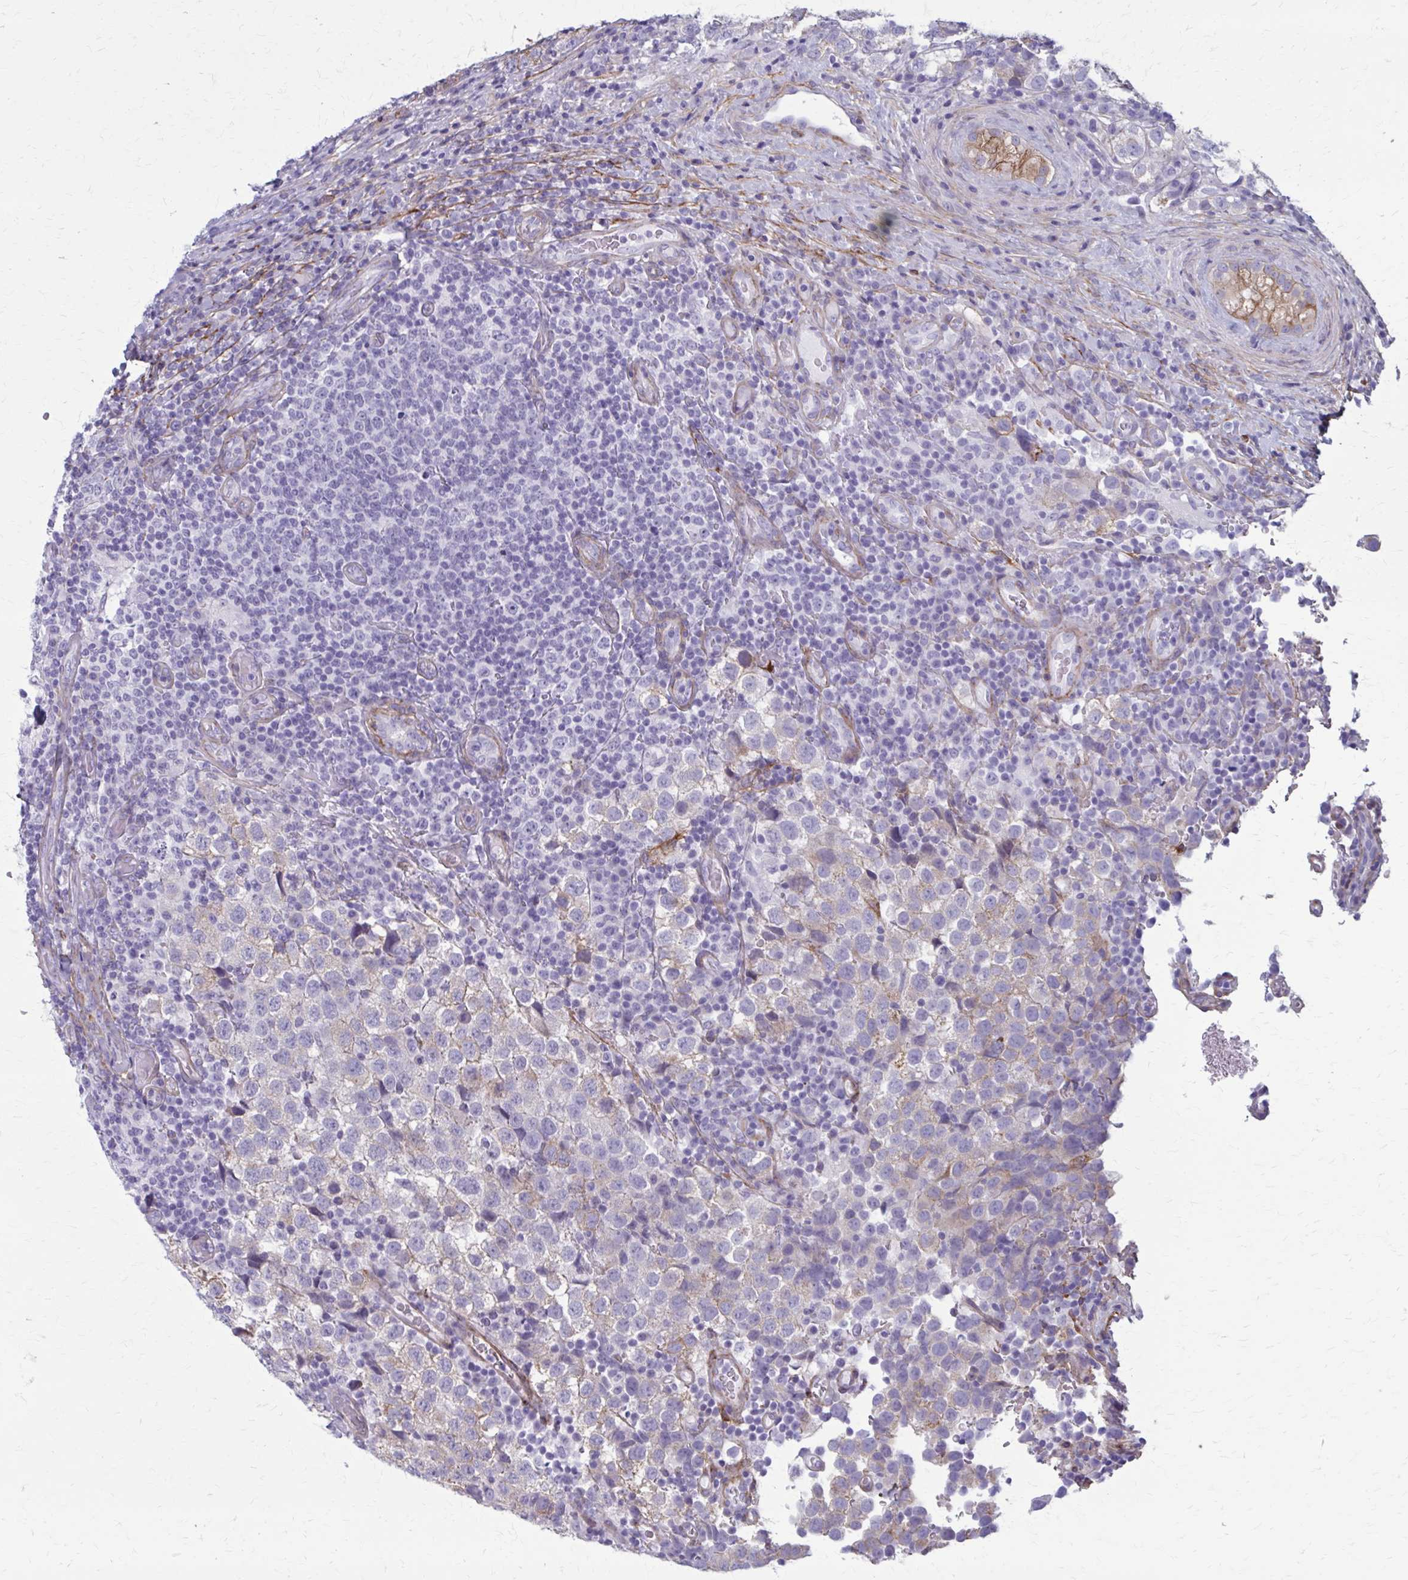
{"staining": {"intensity": "weak", "quantity": "<25%", "location": "cytoplasmic/membranous"}, "tissue": "testis cancer", "cell_type": "Tumor cells", "image_type": "cancer", "snomed": [{"axis": "morphology", "description": "Seminoma, NOS"}, {"axis": "topography", "description": "Testis"}], "caption": "DAB immunohistochemical staining of human testis cancer exhibits no significant positivity in tumor cells.", "gene": "AKAP12", "patient": {"sex": "male", "age": 34}}